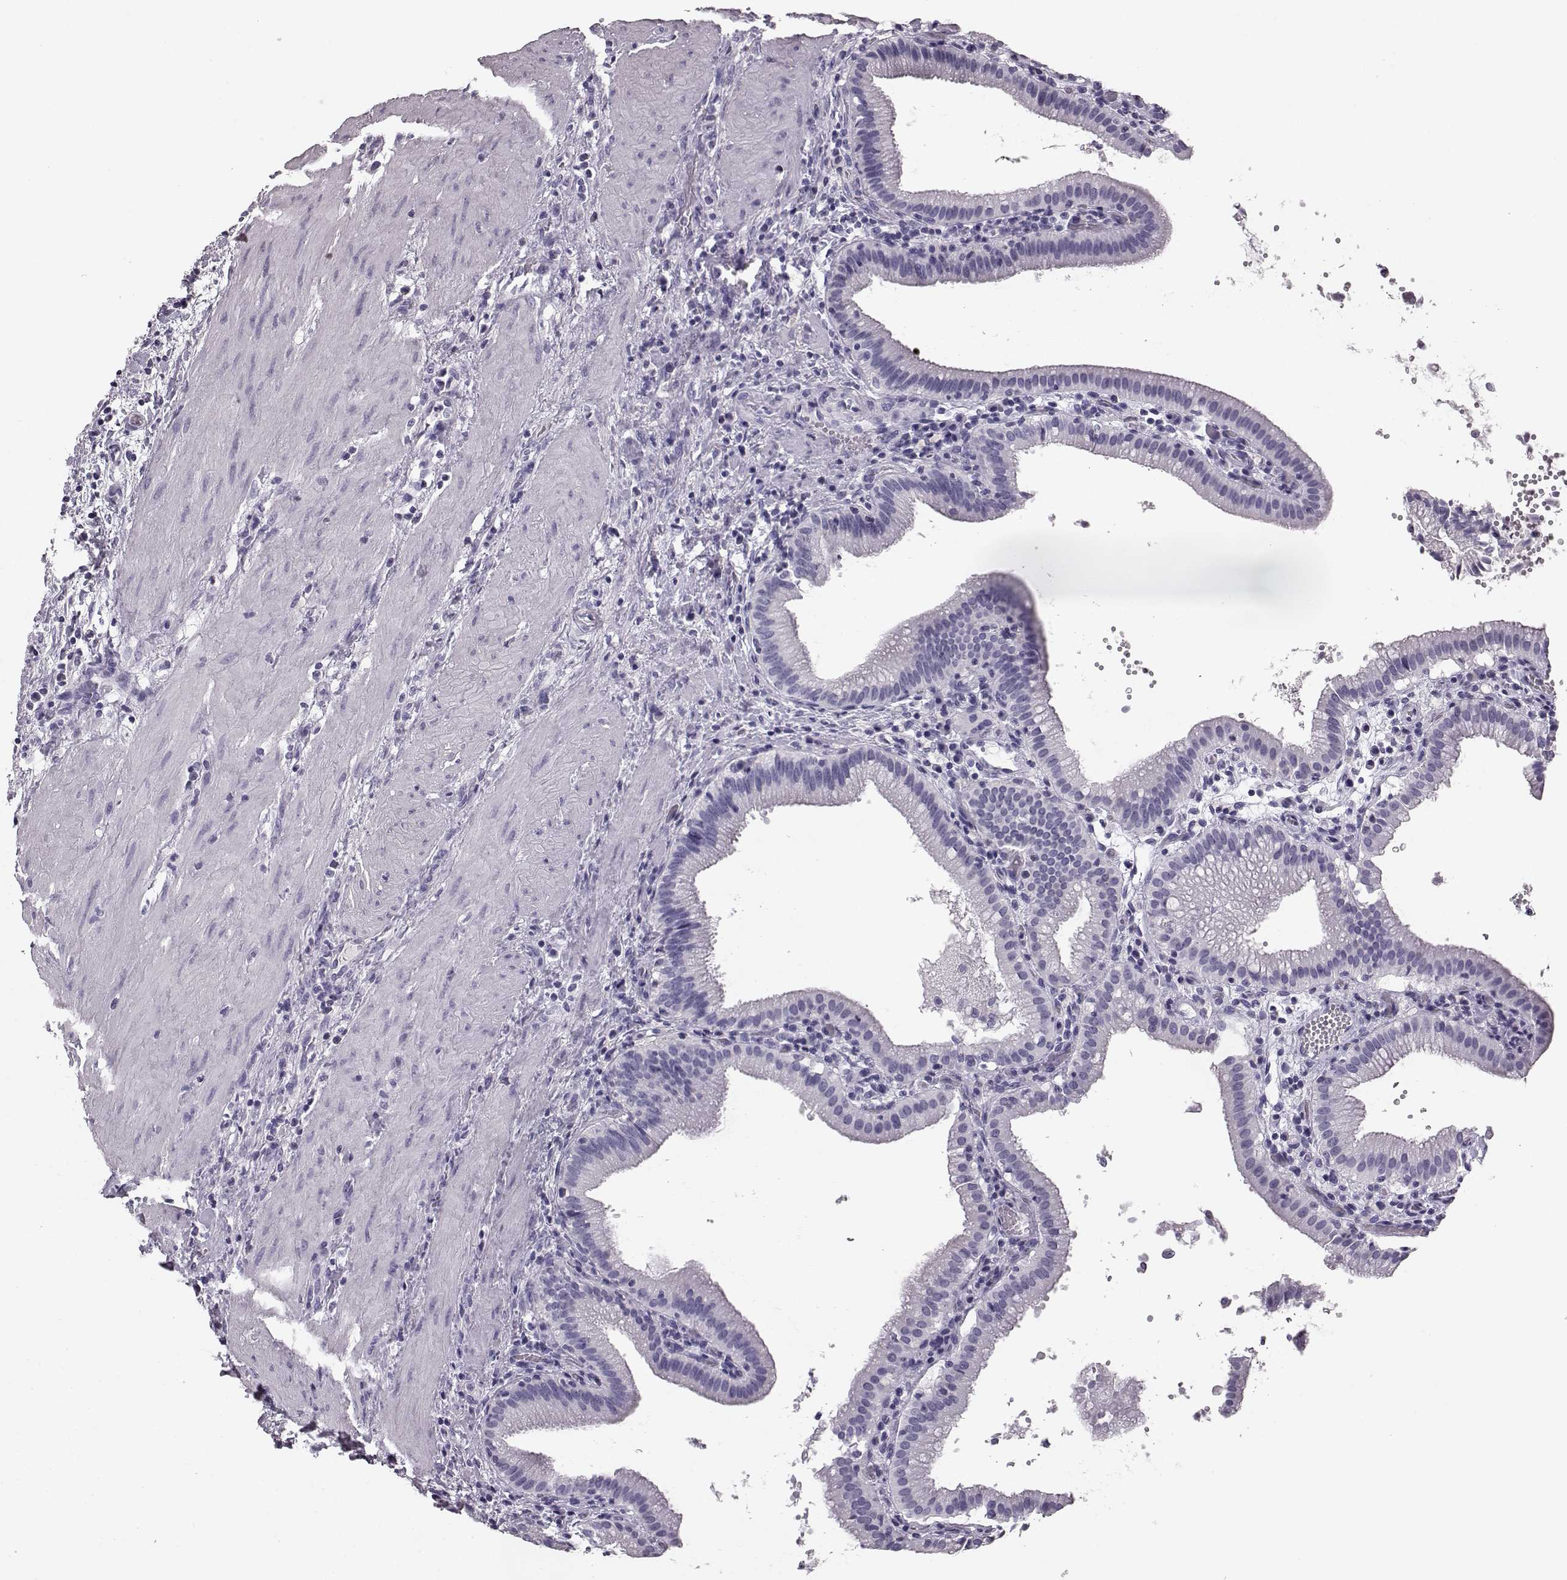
{"staining": {"intensity": "negative", "quantity": "none", "location": "none"}, "tissue": "gallbladder", "cell_type": "Glandular cells", "image_type": "normal", "snomed": [{"axis": "morphology", "description": "Normal tissue, NOS"}, {"axis": "topography", "description": "Gallbladder"}], "caption": "Immunohistochemistry (IHC) micrograph of unremarkable gallbladder: gallbladder stained with DAB (3,3'-diaminobenzidine) exhibits no significant protein staining in glandular cells. (IHC, brightfield microscopy, high magnification).", "gene": "BFSP2", "patient": {"sex": "male", "age": 42}}